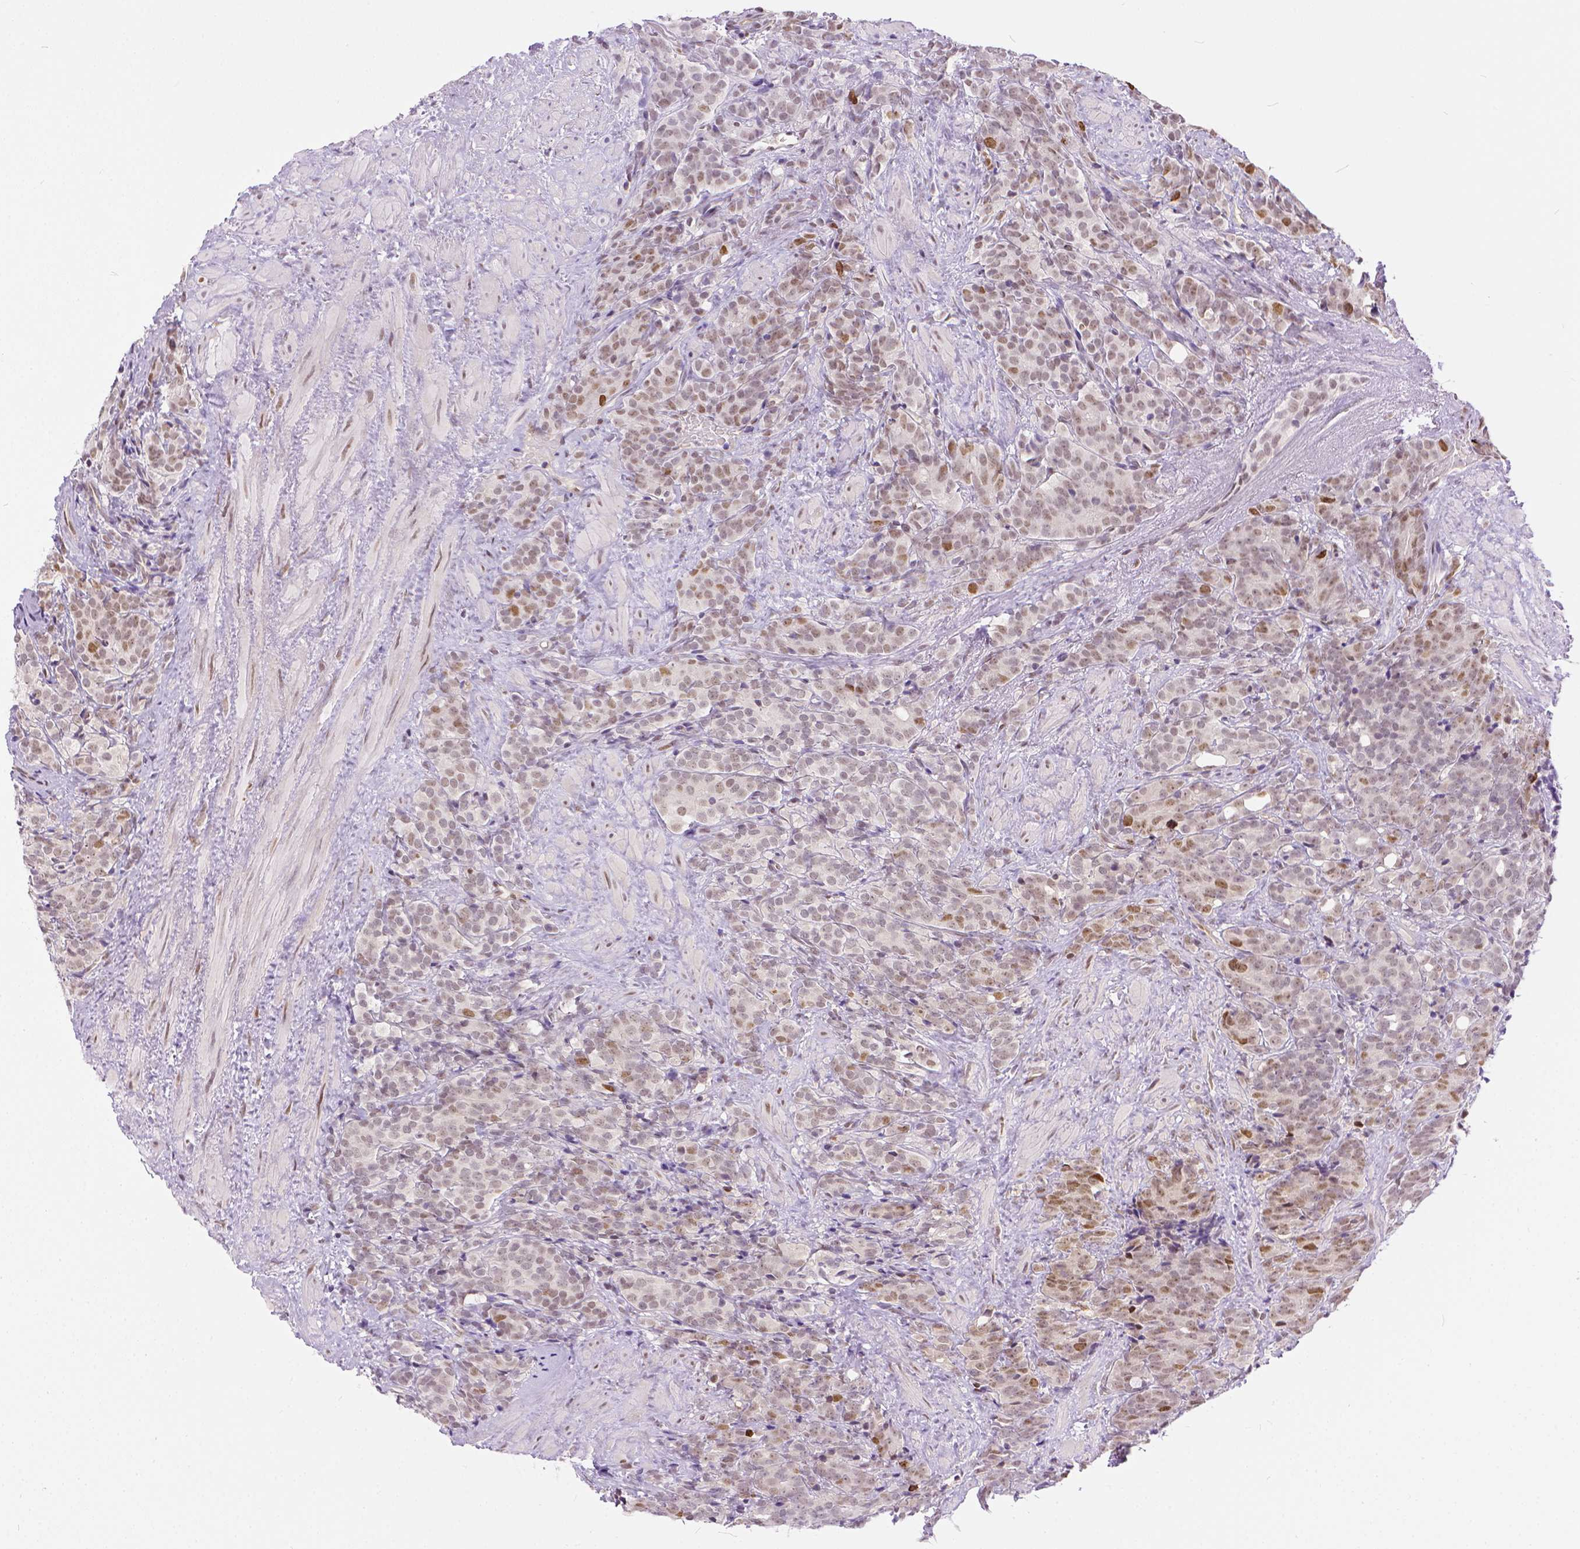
{"staining": {"intensity": "weak", "quantity": ">75%", "location": "nuclear"}, "tissue": "prostate cancer", "cell_type": "Tumor cells", "image_type": "cancer", "snomed": [{"axis": "morphology", "description": "Adenocarcinoma, High grade"}, {"axis": "topography", "description": "Prostate"}], "caption": "DAB (3,3'-diaminobenzidine) immunohistochemical staining of adenocarcinoma (high-grade) (prostate) reveals weak nuclear protein staining in approximately >75% of tumor cells.", "gene": "ERCC1", "patient": {"sex": "male", "age": 84}}